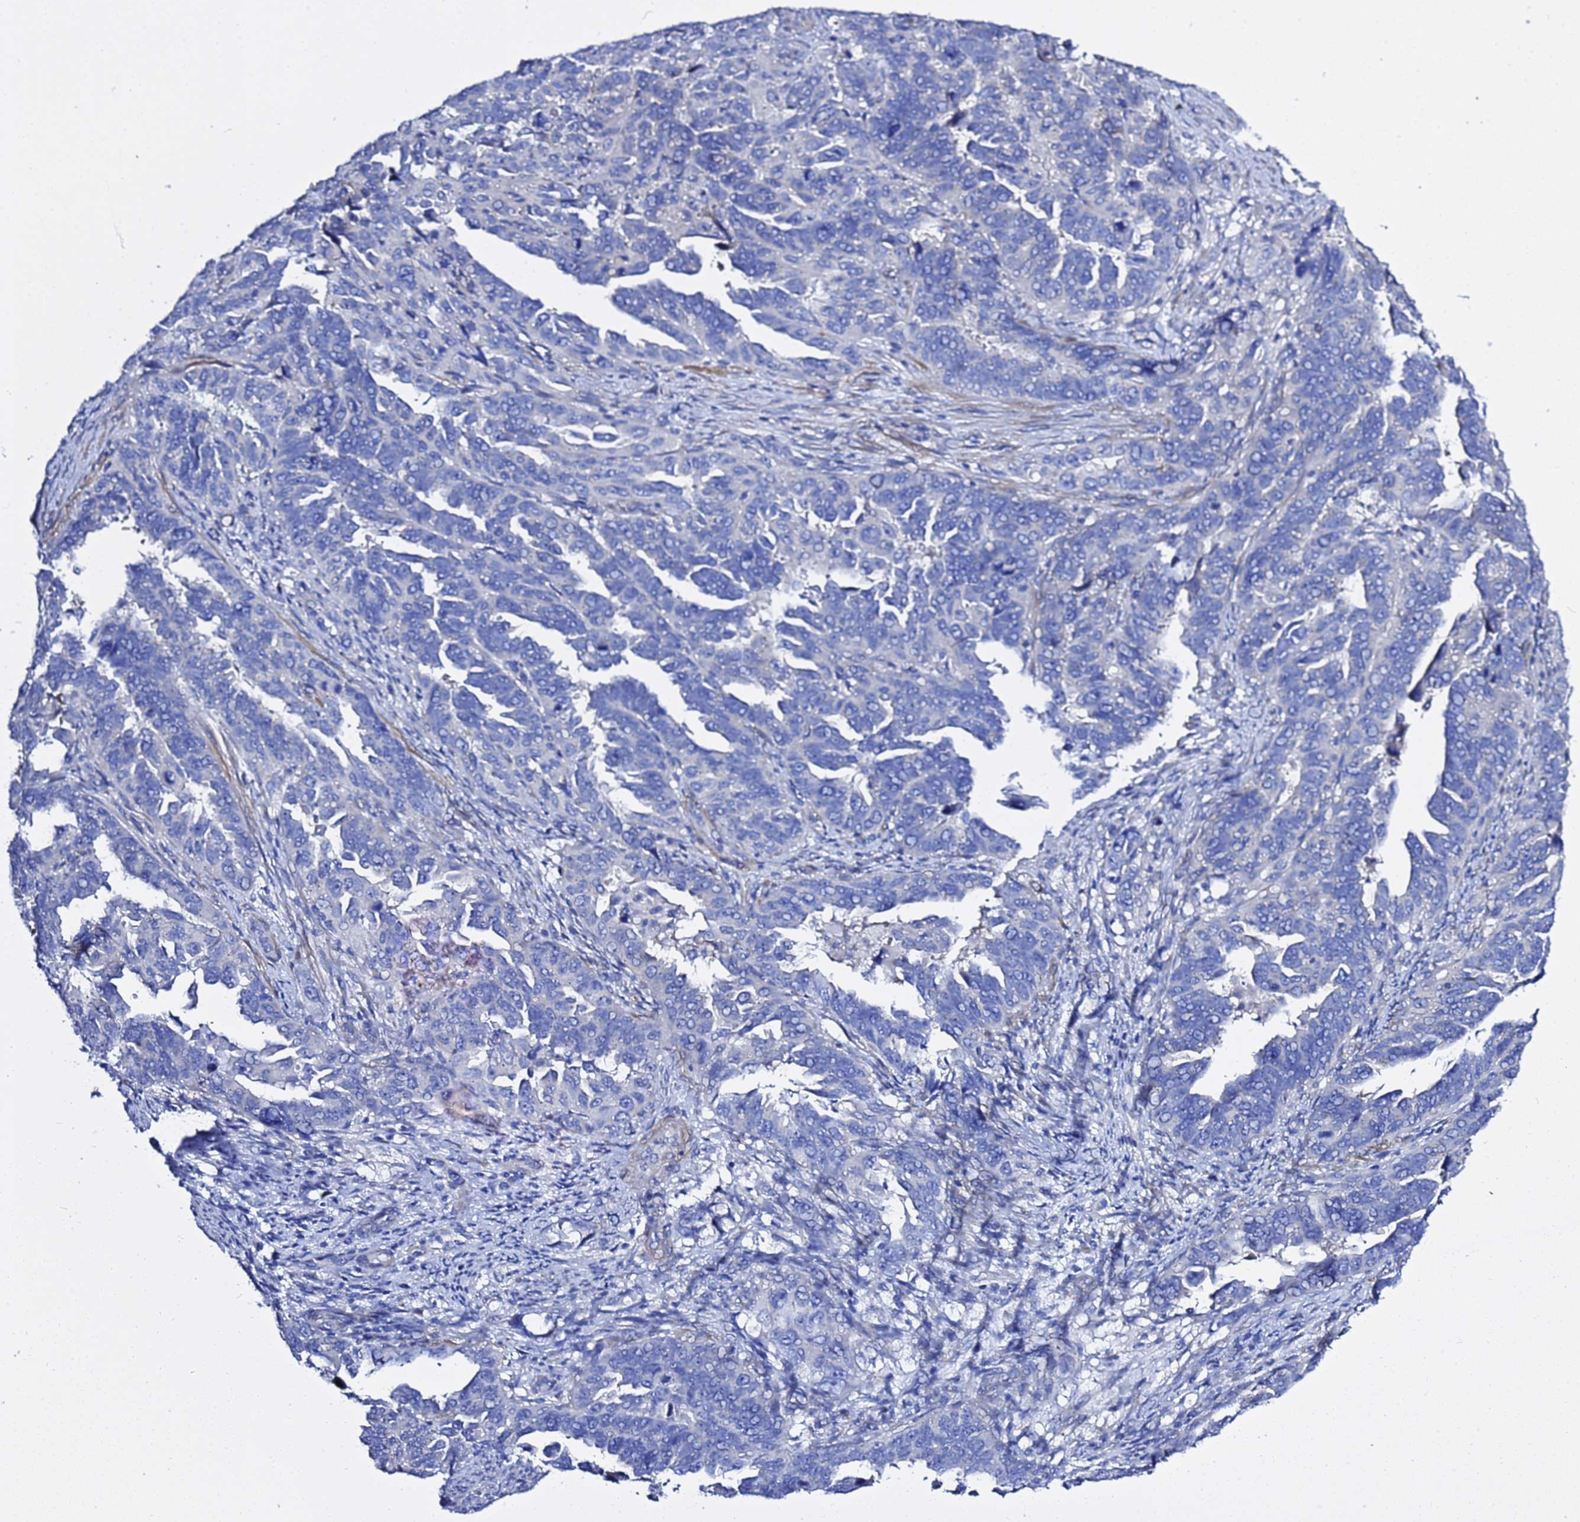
{"staining": {"intensity": "negative", "quantity": "none", "location": "none"}, "tissue": "endometrial cancer", "cell_type": "Tumor cells", "image_type": "cancer", "snomed": [{"axis": "morphology", "description": "Adenocarcinoma, NOS"}, {"axis": "topography", "description": "Endometrium"}], "caption": "IHC histopathology image of adenocarcinoma (endometrial) stained for a protein (brown), which displays no staining in tumor cells.", "gene": "USP18", "patient": {"sex": "female", "age": 65}}